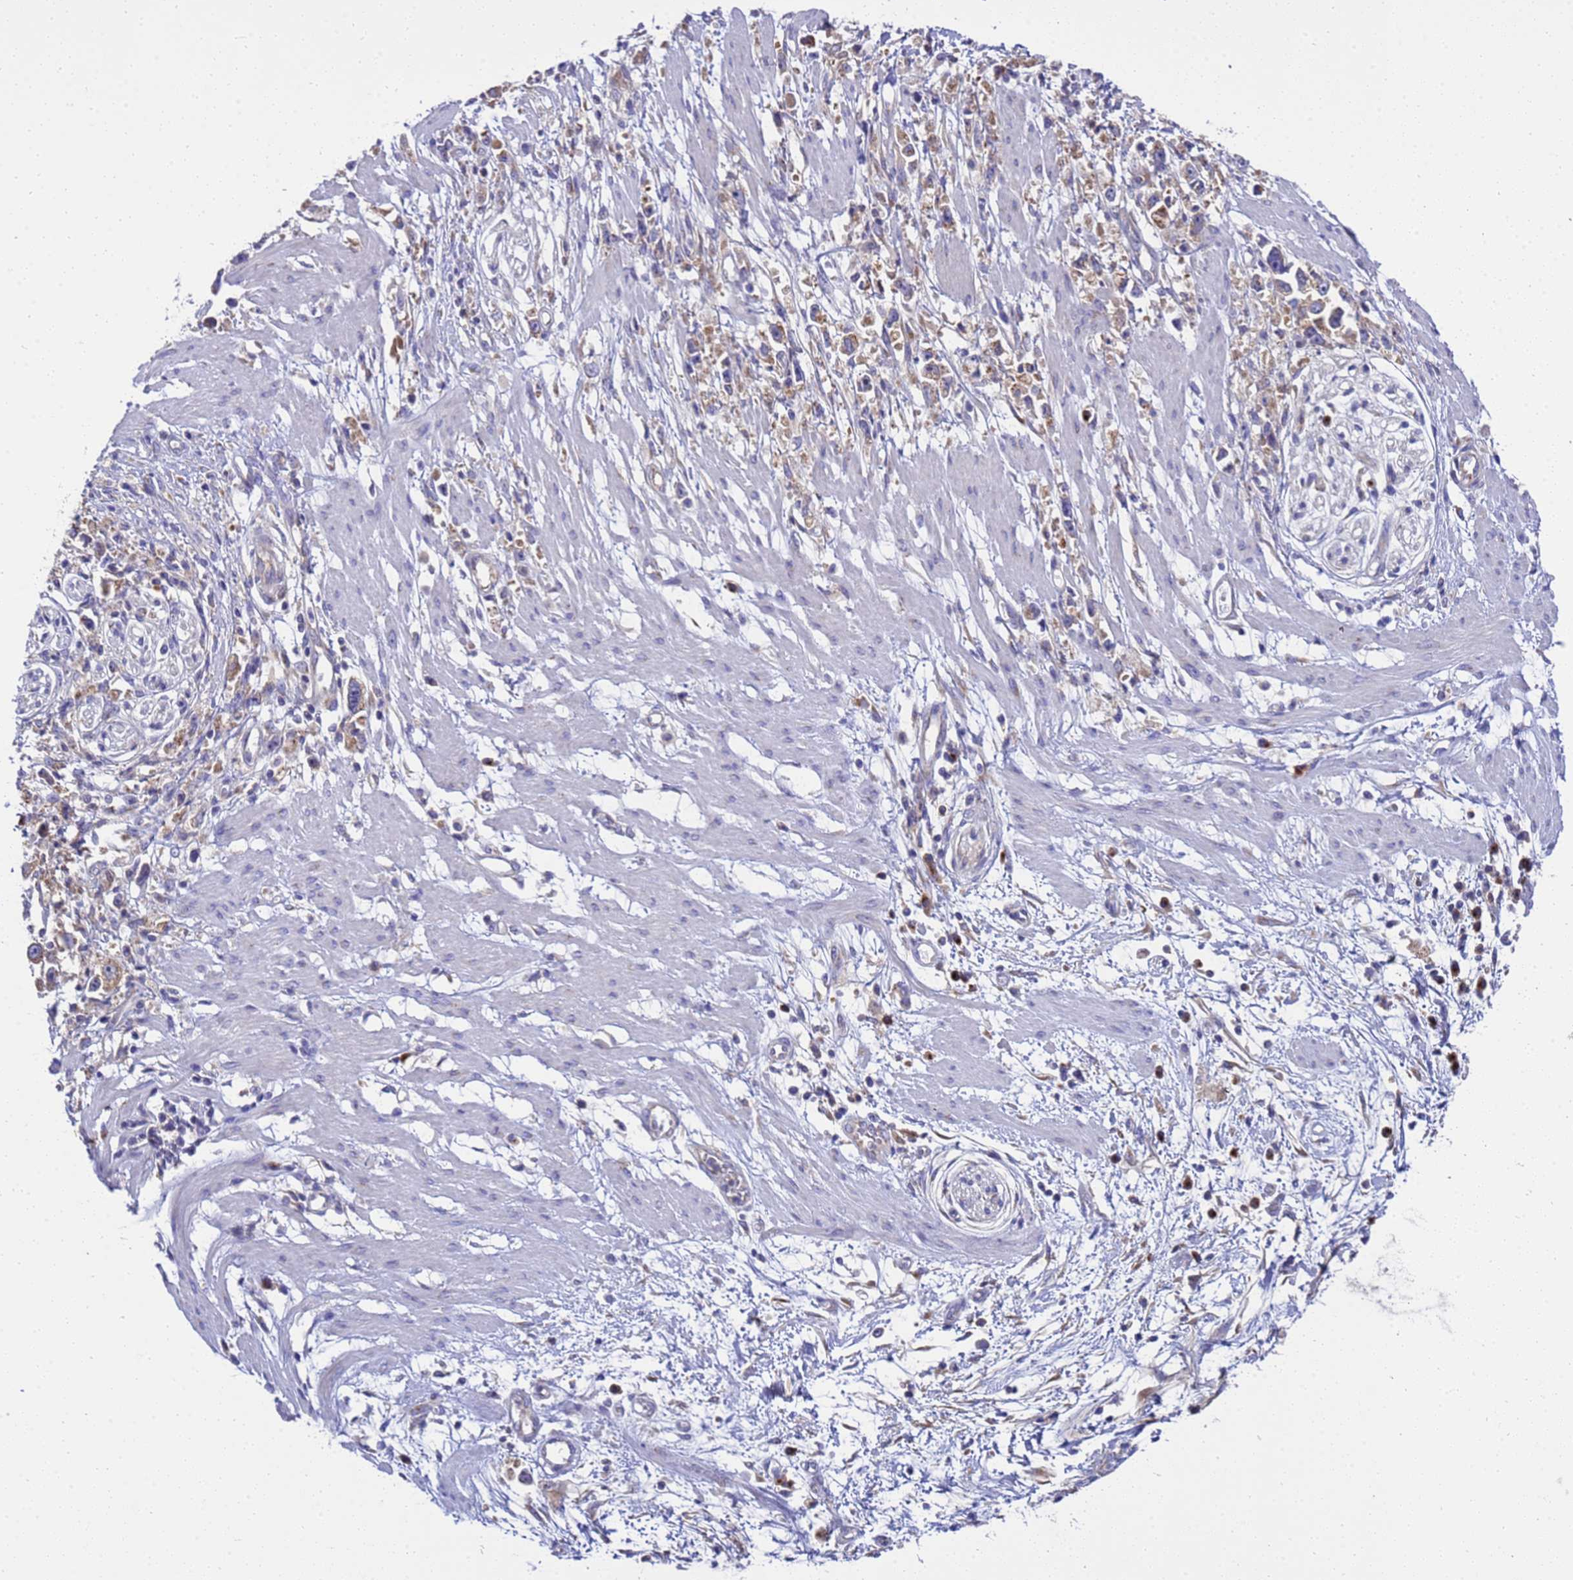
{"staining": {"intensity": "weak", "quantity": ">75%", "location": "cytoplasmic/membranous"}, "tissue": "stomach cancer", "cell_type": "Tumor cells", "image_type": "cancer", "snomed": [{"axis": "morphology", "description": "Adenocarcinoma, NOS"}, {"axis": "topography", "description": "Stomach"}], "caption": "This is a histology image of immunohistochemistry (IHC) staining of stomach cancer, which shows weak expression in the cytoplasmic/membranous of tumor cells.", "gene": "ANAPC1", "patient": {"sex": "female", "age": 59}}